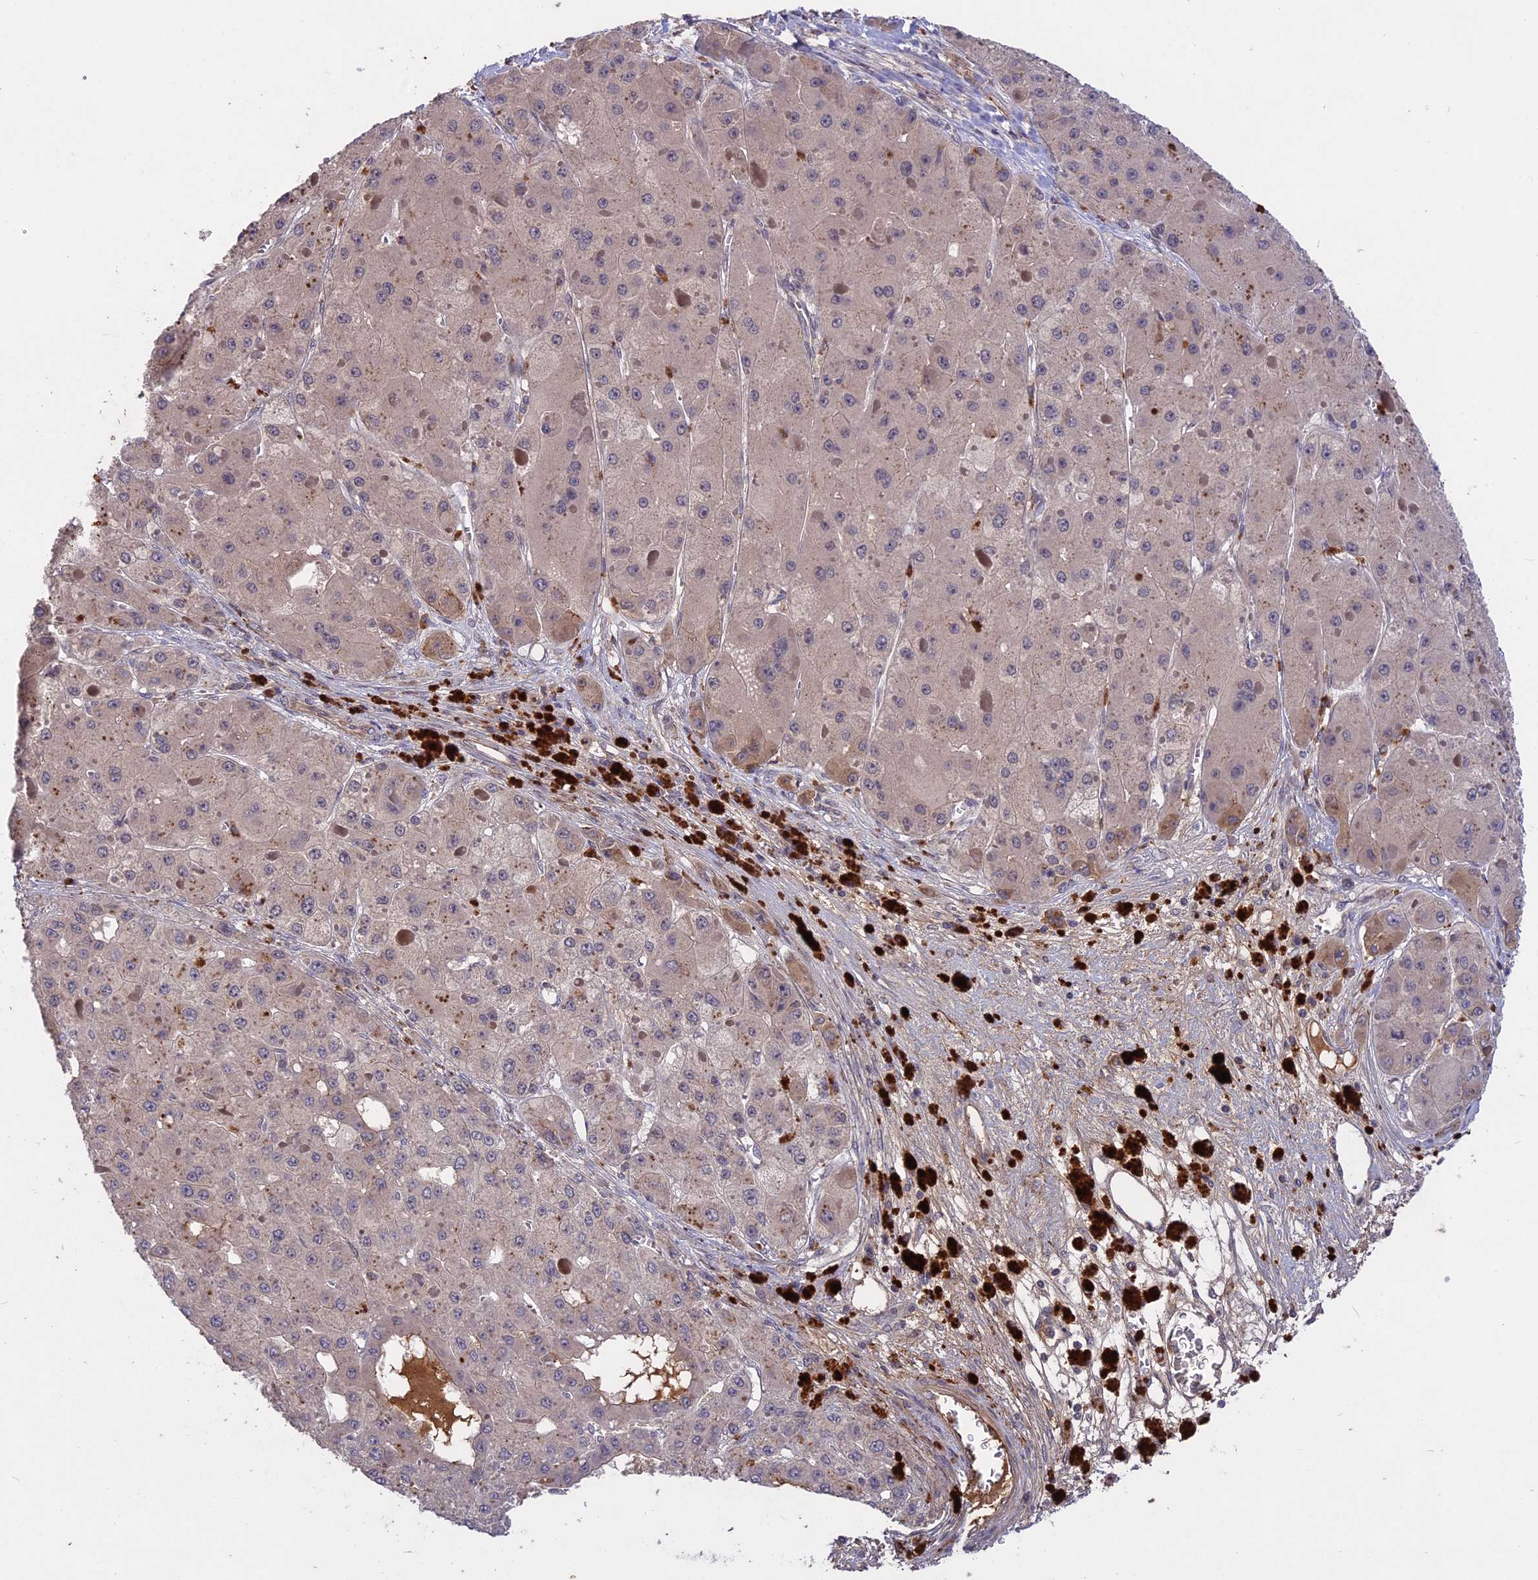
{"staining": {"intensity": "negative", "quantity": "none", "location": "none"}, "tissue": "liver cancer", "cell_type": "Tumor cells", "image_type": "cancer", "snomed": [{"axis": "morphology", "description": "Carcinoma, Hepatocellular, NOS"}, {"axis": "topography", "description": "Liver"}], "caption": "Tumor cells show no significant expression in liver cancer. (Stains: DAB immunohistochemistry with hematoxylin counter stain, Microscopy: brightfield microscopy at high magnification).", "gene": "ADO", "patient": {"sex": "female", "age": 73}}